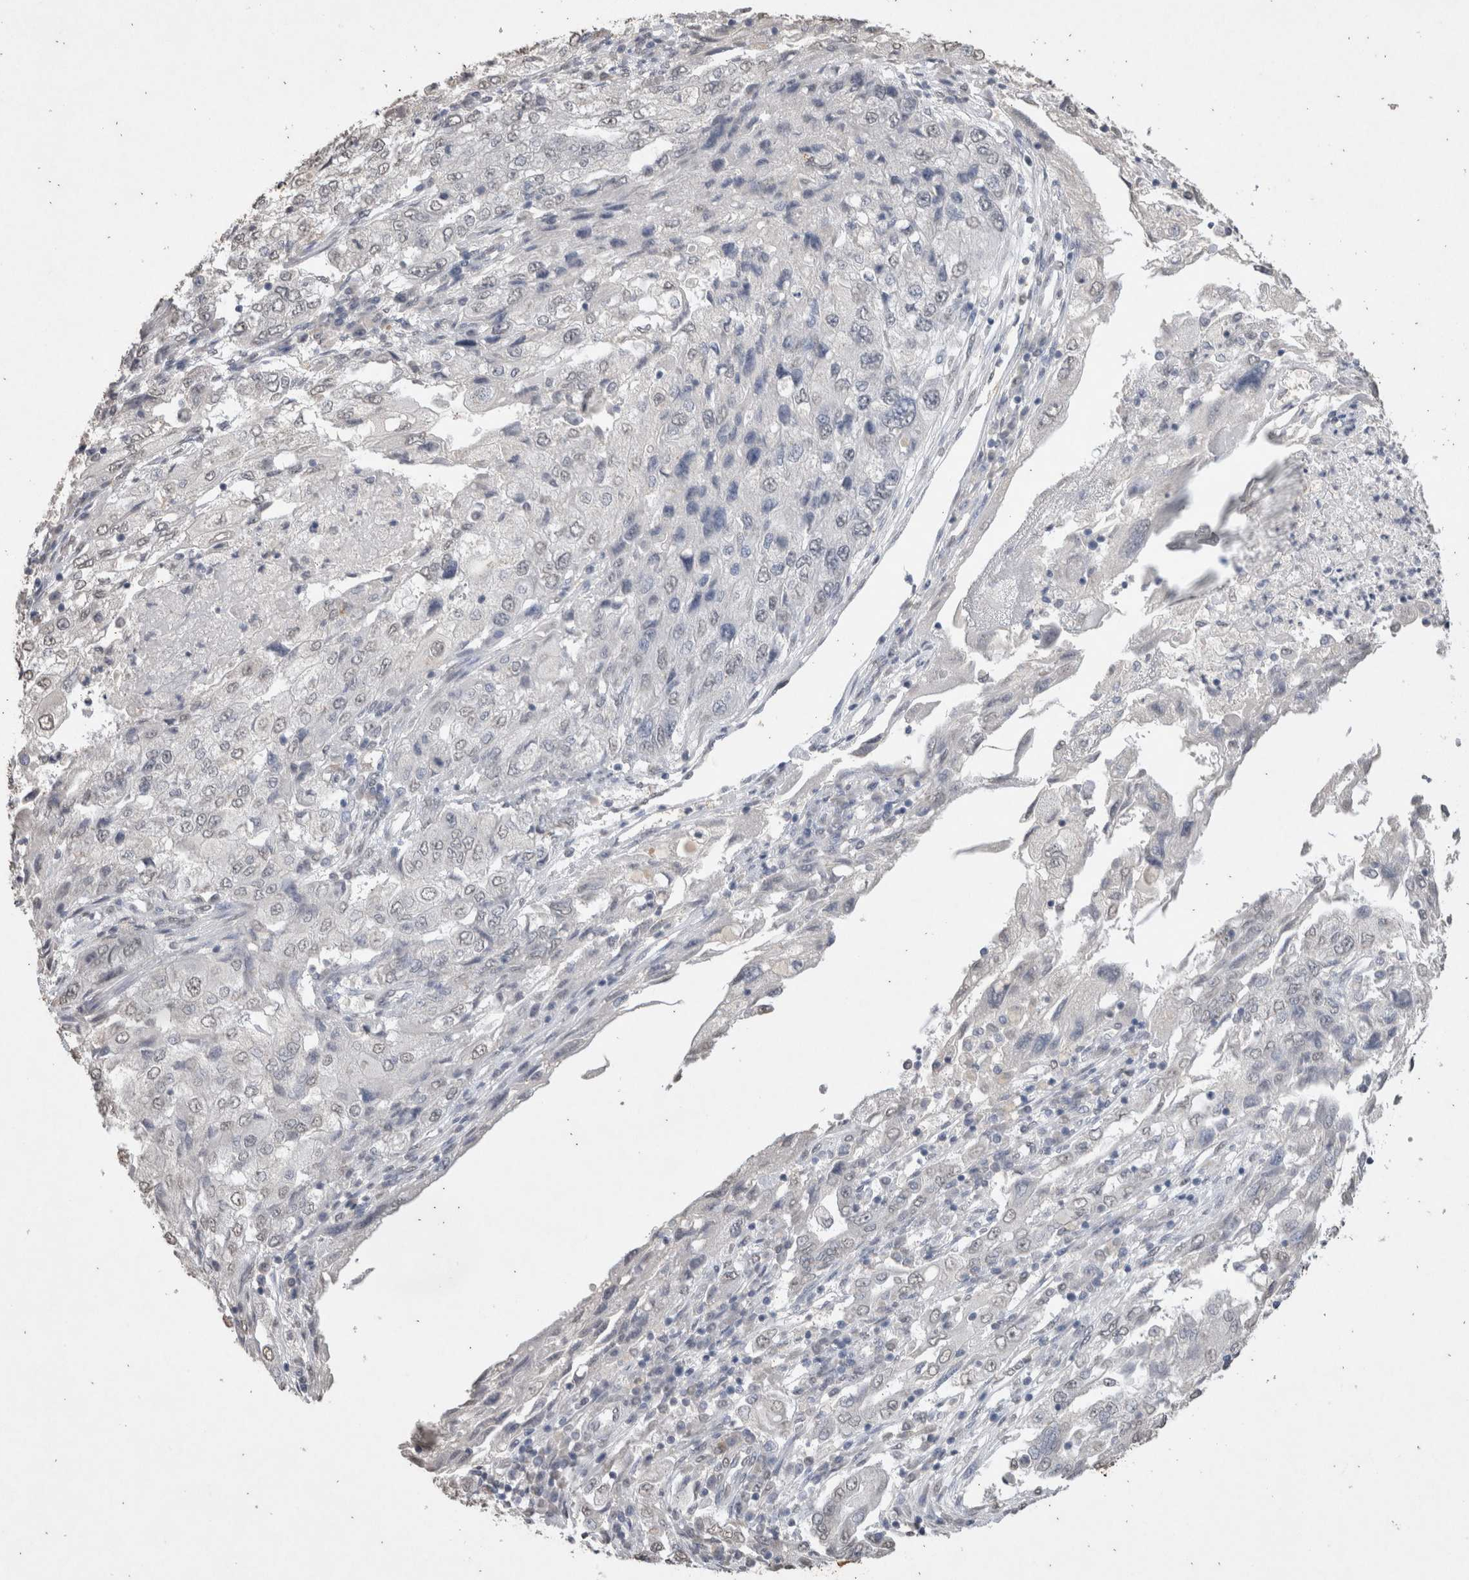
{"staining": {"intensity": "weak", "quantity": "<25%", "location": "nuclear"}, "tissue": "endometrial cancer", "cell_type": "Tumor cells", "image_type": "cancer", "snomed": [{"axis": "morphology", "description": "Adenocarcinoma, NOS"}, {"axis": "topography", "description": "Endometrium"}], "caption": "DAB (3,3'-diaminobenzidine) immunohistochemical staining of human adenocarcinoma (endometrial) reveals no significant expression in tumor cells.", "gene": "LGALS2", "patient": {"sex": "female", "age": 49}}